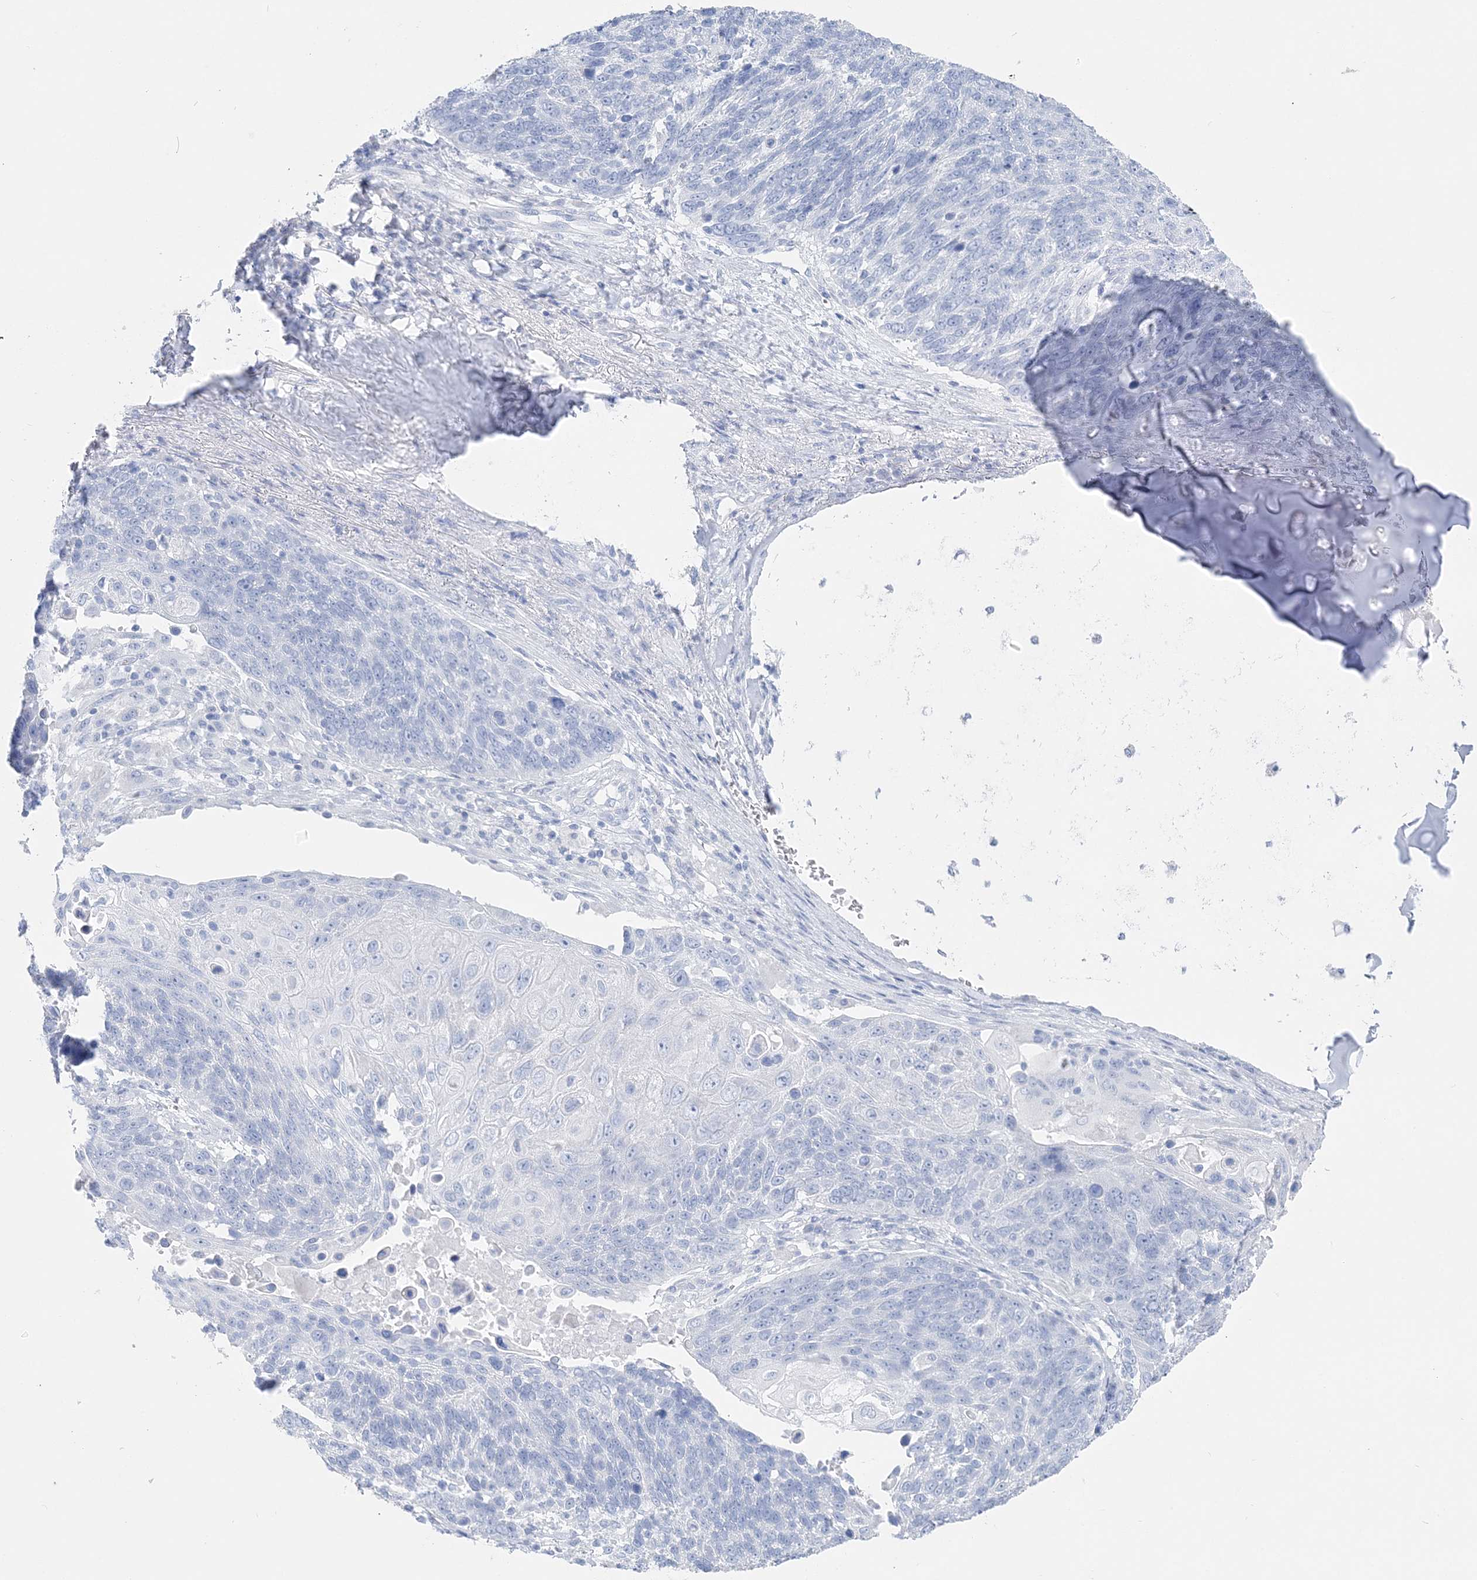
{"staining": {"intensity": "negative", "quantity": "none", "location": "none"}, "tissue": "lung cancer", "cell_type": "Tumor cells", "image_type": "cancer", "snomed": [{"axis": "morphology", "description": "Squamous cell carcinoma, NOS"}, {"axis": "topography", "description": "Lung"}], "caption": "Immunohistochemical staining of lung squamous cell carcinoma exhibits no significant staining in tumor cells.", "gene": "TSPYL6", "patient": {"sex": "male", "age": 66}}